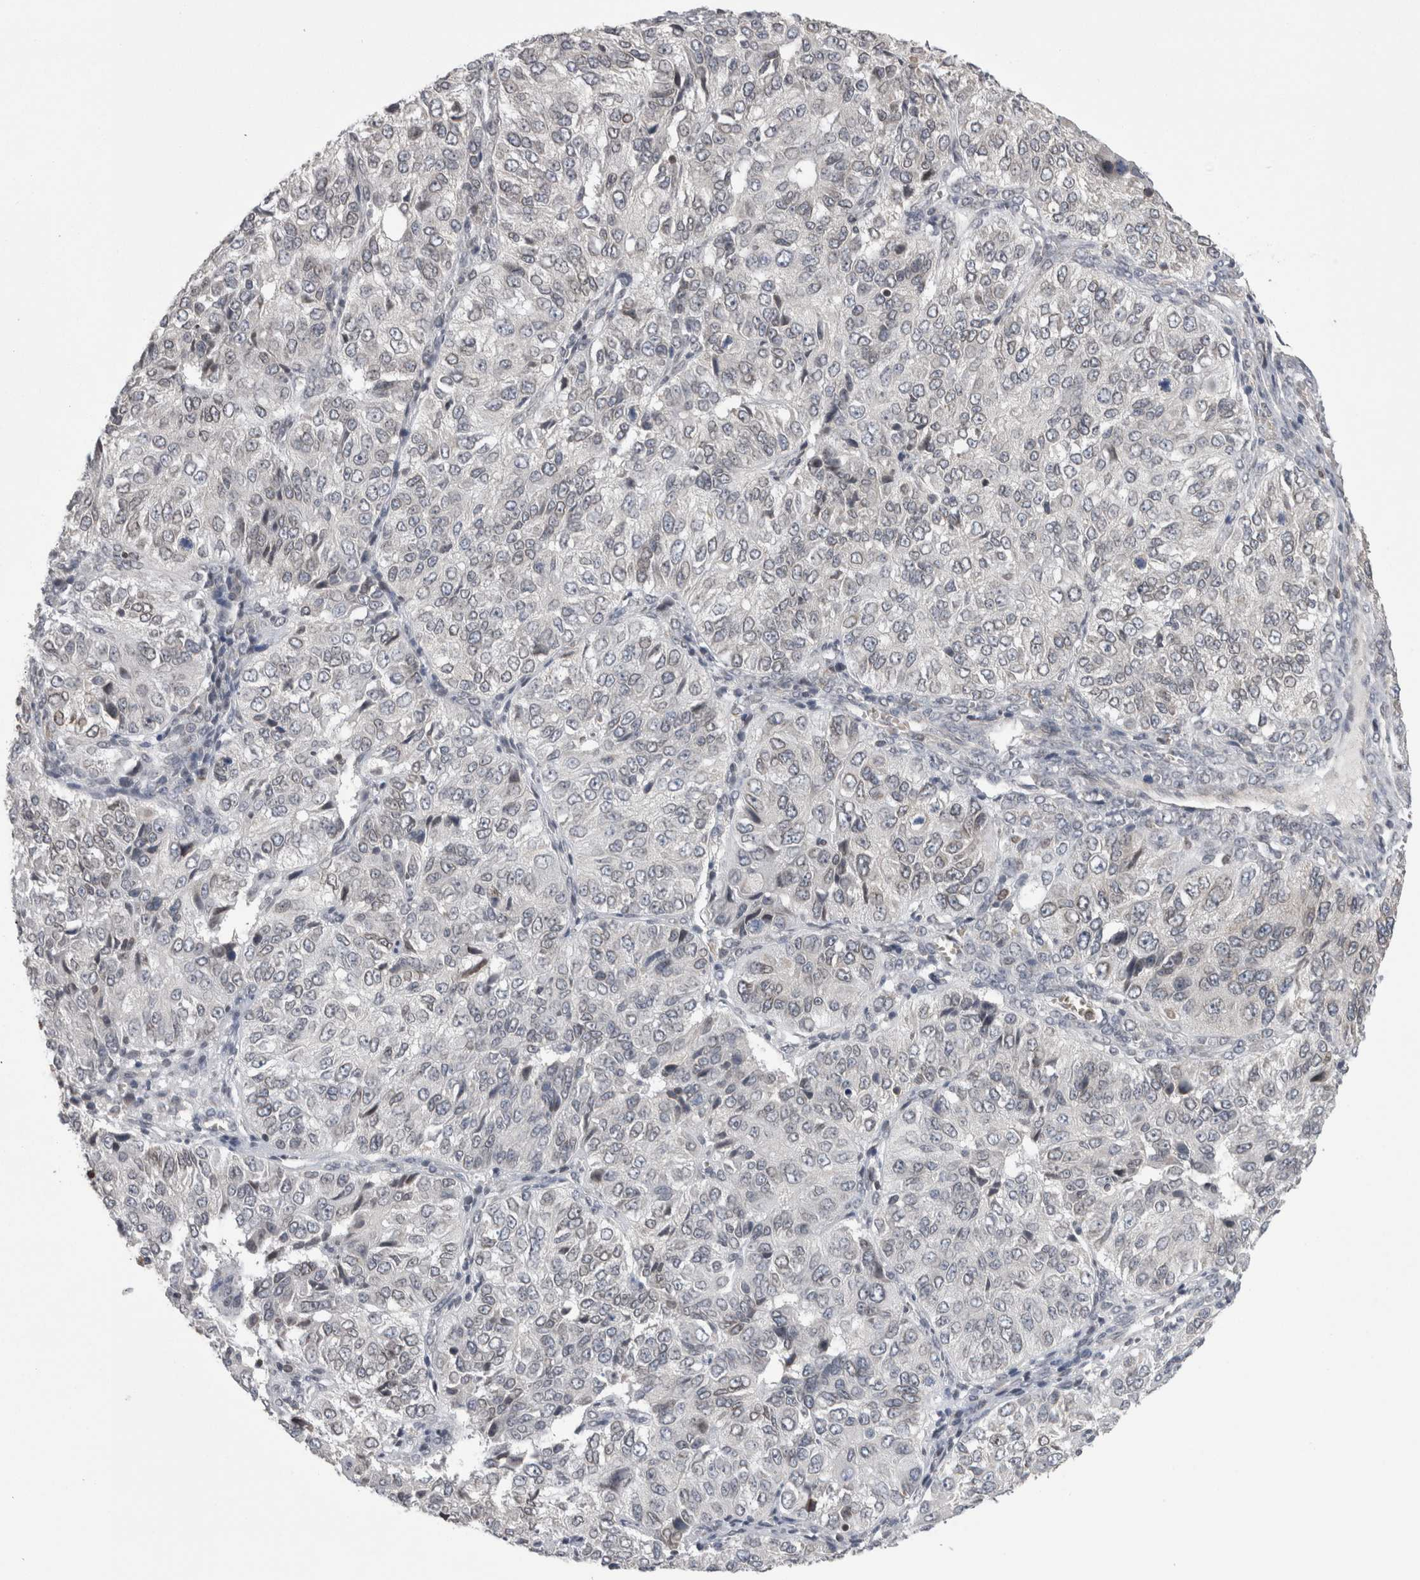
{"staining": {"intensity": "negative", "quantity": "none", "location": "none"}, "tissue": "ovarian cancer", "cell_type": "Tumor cells", "image_type": "cancer", "snomed": [{"axis": "morphology", "description": "Carcinoma, endometroid"}, {"axis": "topography", "description": "Ovary"}], "caption": "Tumor cells are negative for protein expression in human endometroid carcinoma (ovarian).", "gene": "DARS2", "patient": {"sex": "female", "age": 51}}